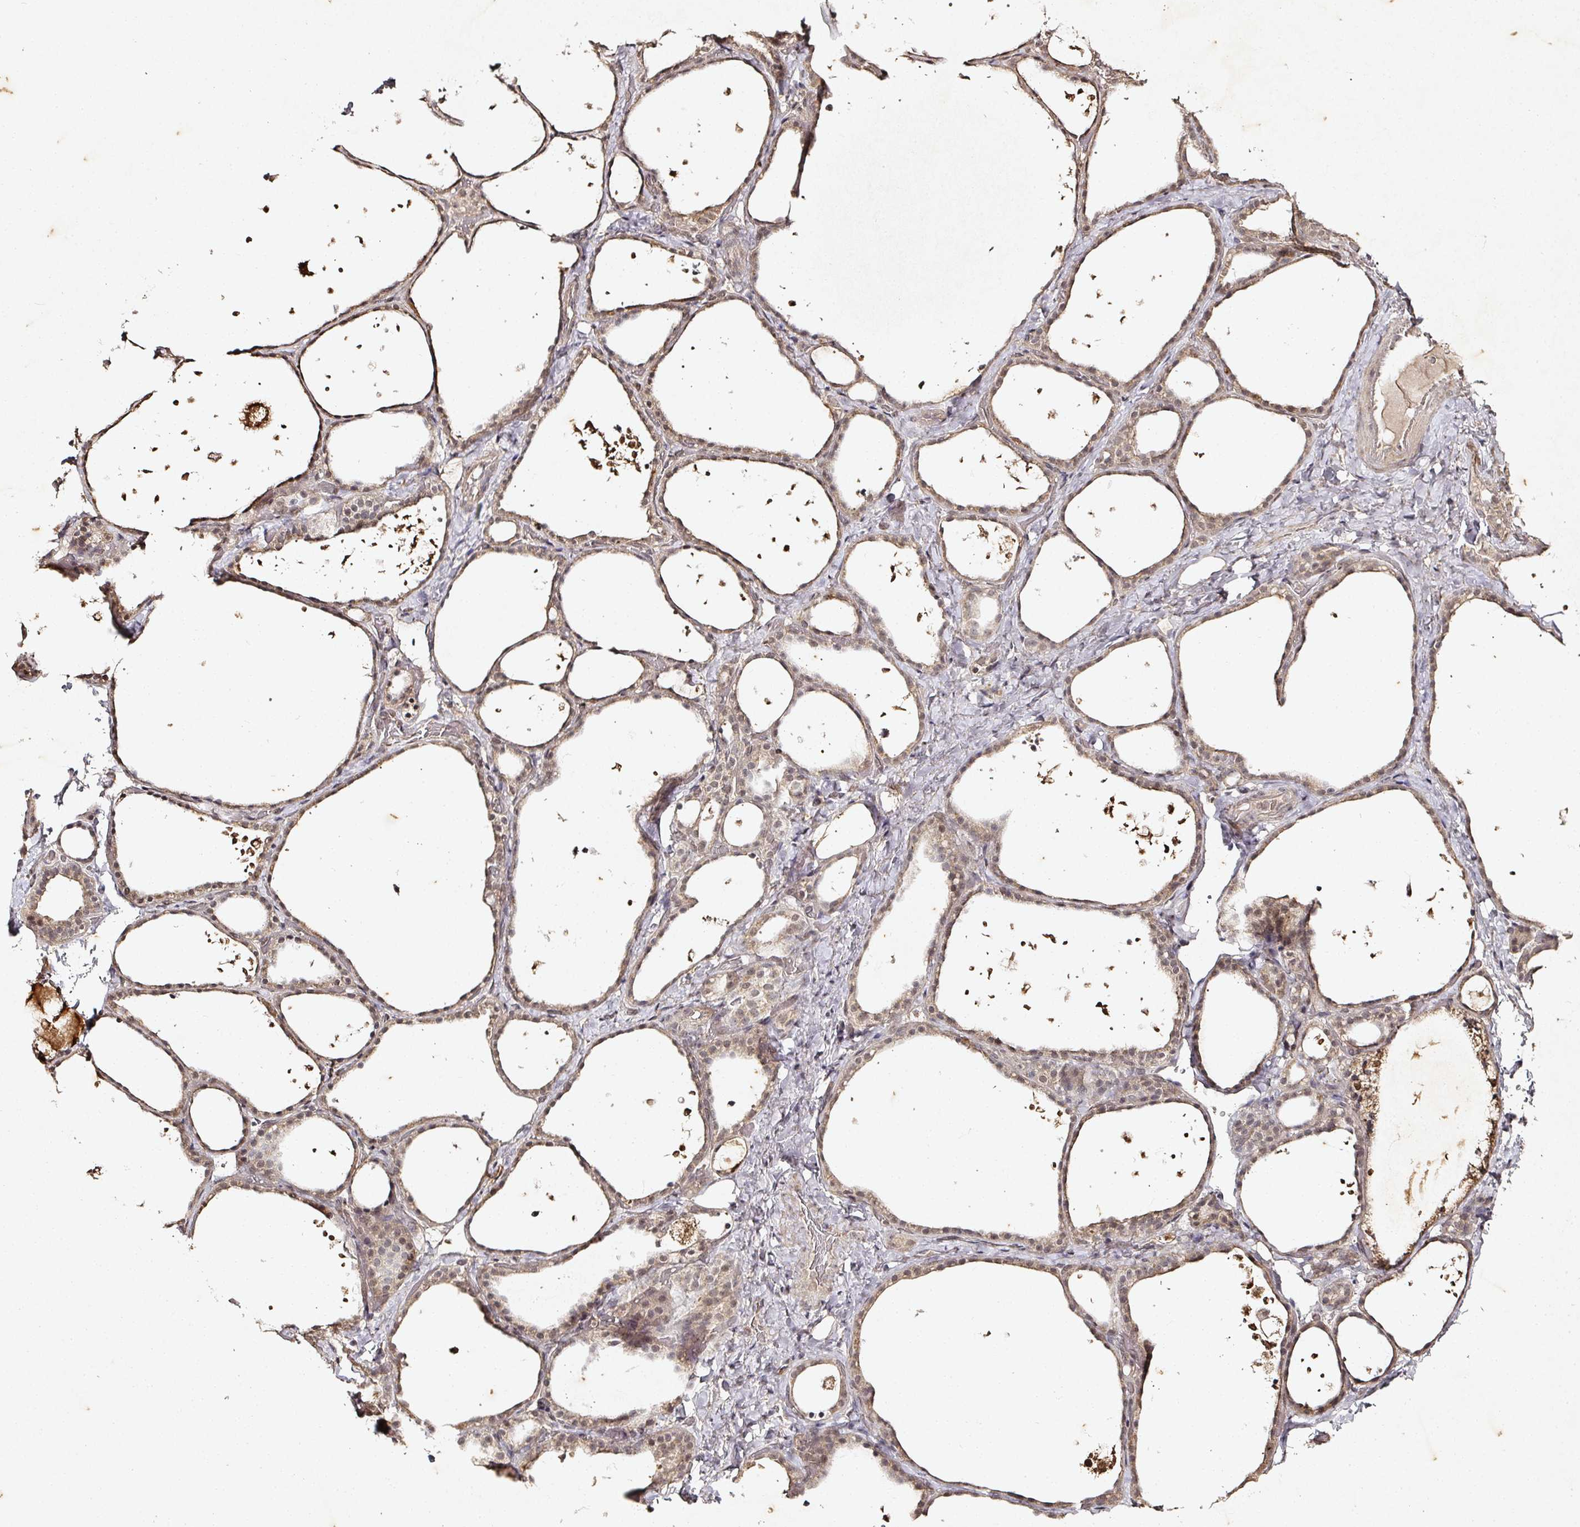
{"staining": {"intensity": "weak", "quantity": ">75%", "location": "cytoplasmic/membranous,nuclear"}, "tissue": "thyroid gland", "cell_type": "Glandular cells", "image_type": "normal", "snomed": [{"axis": "morphology", "description": "Normal tissue, NOS"}, {"axis": "topography", "description": "Thyroid gland"}], "caption": "Unremarkable thyroid gland was stained to show a protein in brown. There is low levels of weak cytoplasmic/membranous,nuclear staining in approximately >75% of glandular cells. The staining was performed using DAB to visualize the protein expression in brown, while the nuclei were stained in blue with hematoxylin (Magnification: 20x).", "gene": "CAPN5", "patient": {"sex": "female", "age": 44}}